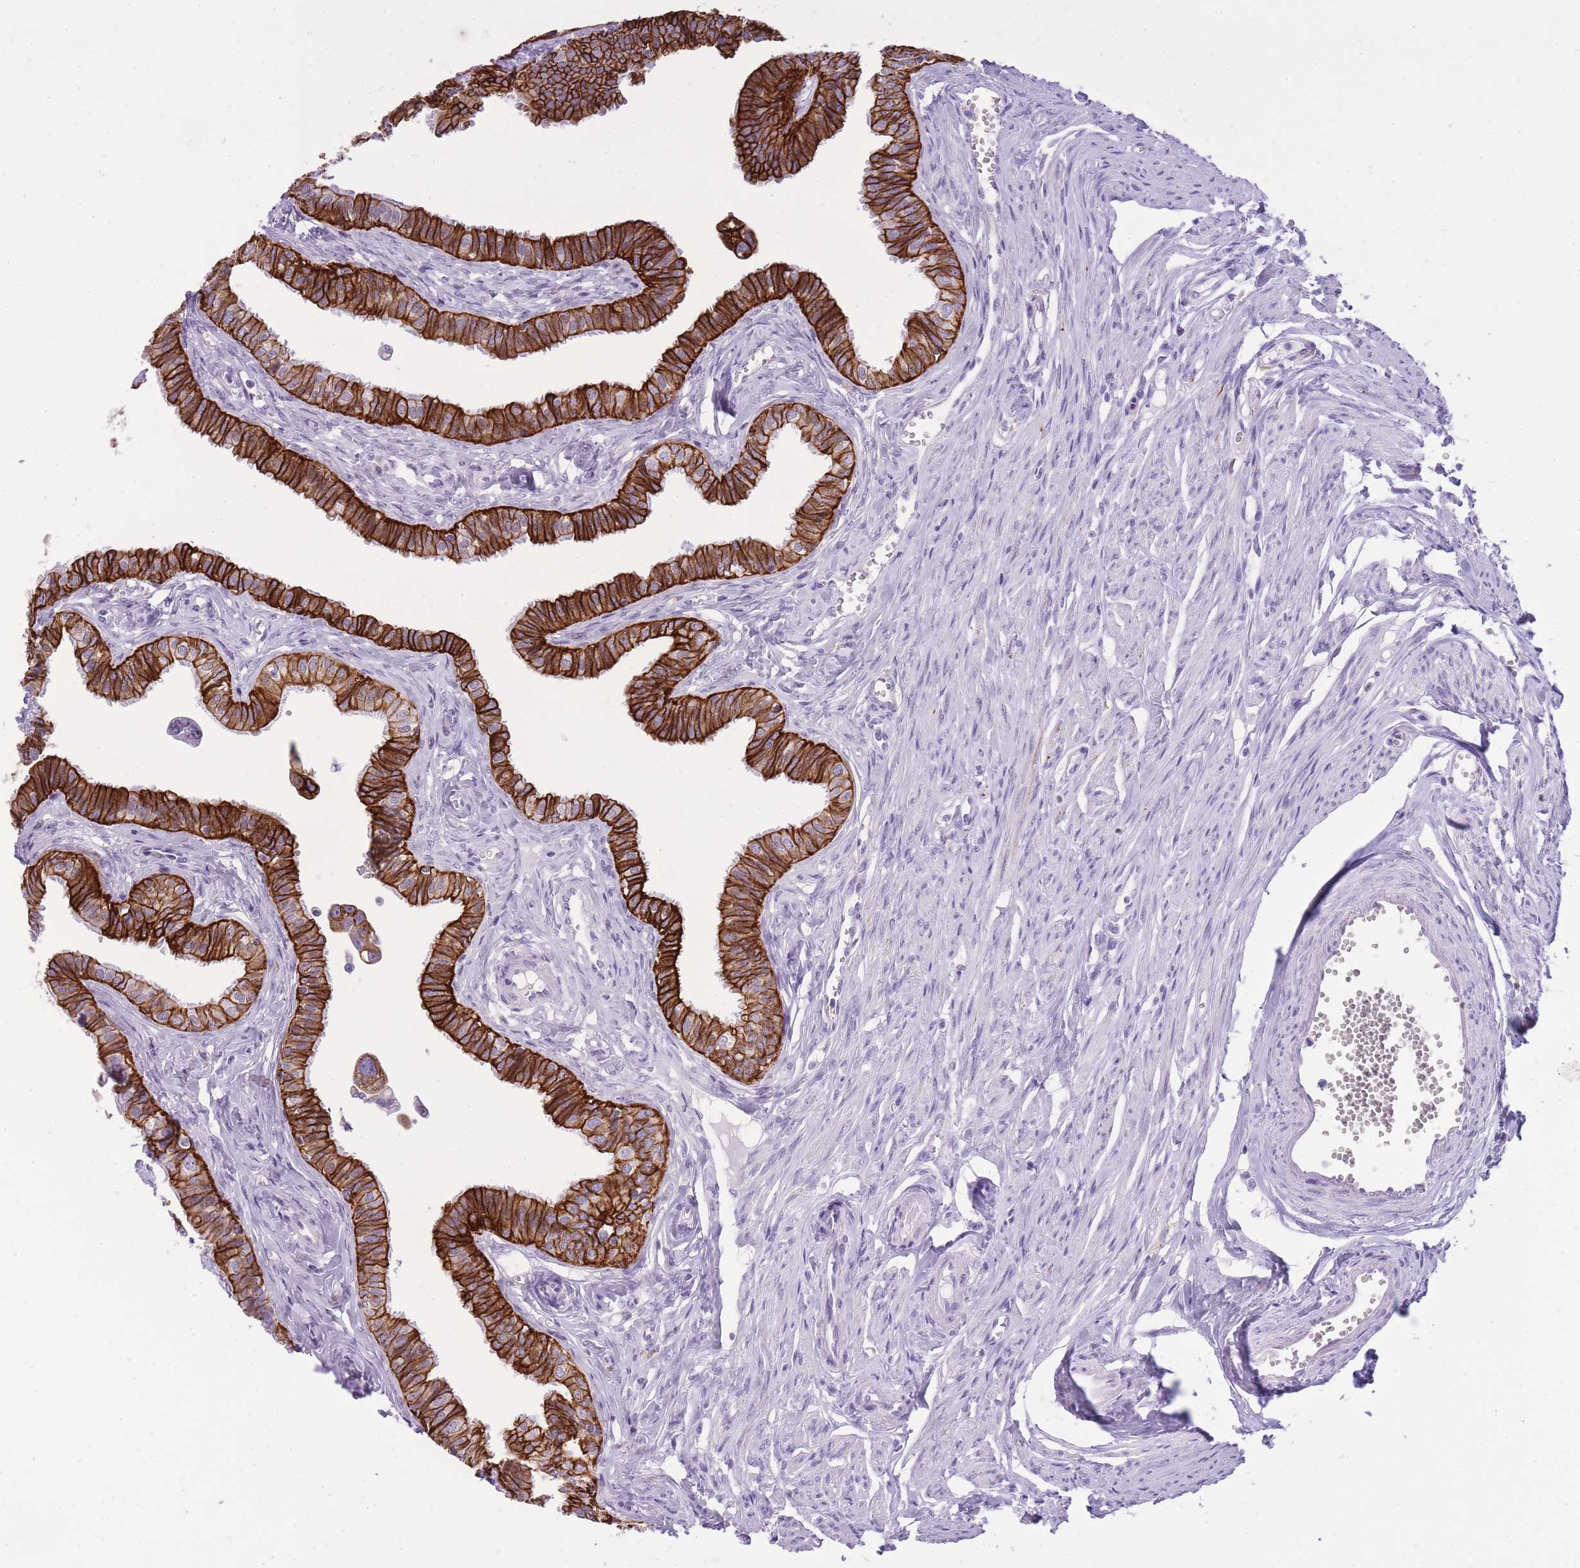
{"staining": {"intensity": "strong", "quantity": ">75%", "location": "cytoplasmic/membranous"}, "tissue": "fallopian tube", "cell_type": "Glandular cells", "image_type": "normal", "snomed": [{"axis": "morphology", "description": "Normal tissue, NOS"}, {"axis": "morphology", "description": "Carcinoma, NOS"}, {"axis": "topography", "description": "Fallopian tube"}, {"axis": "topography", "description": "Ovary"}], "caption": "DAB immunohistochemical staining of unremarkable fallopian tube exhibits strong cytoplasmic/membranous protein expression in approximately >75% of glandular cells. Nuclei are stained in blue.", "gene": "RADX", "patient": {"sex": "female", "age": 59}}